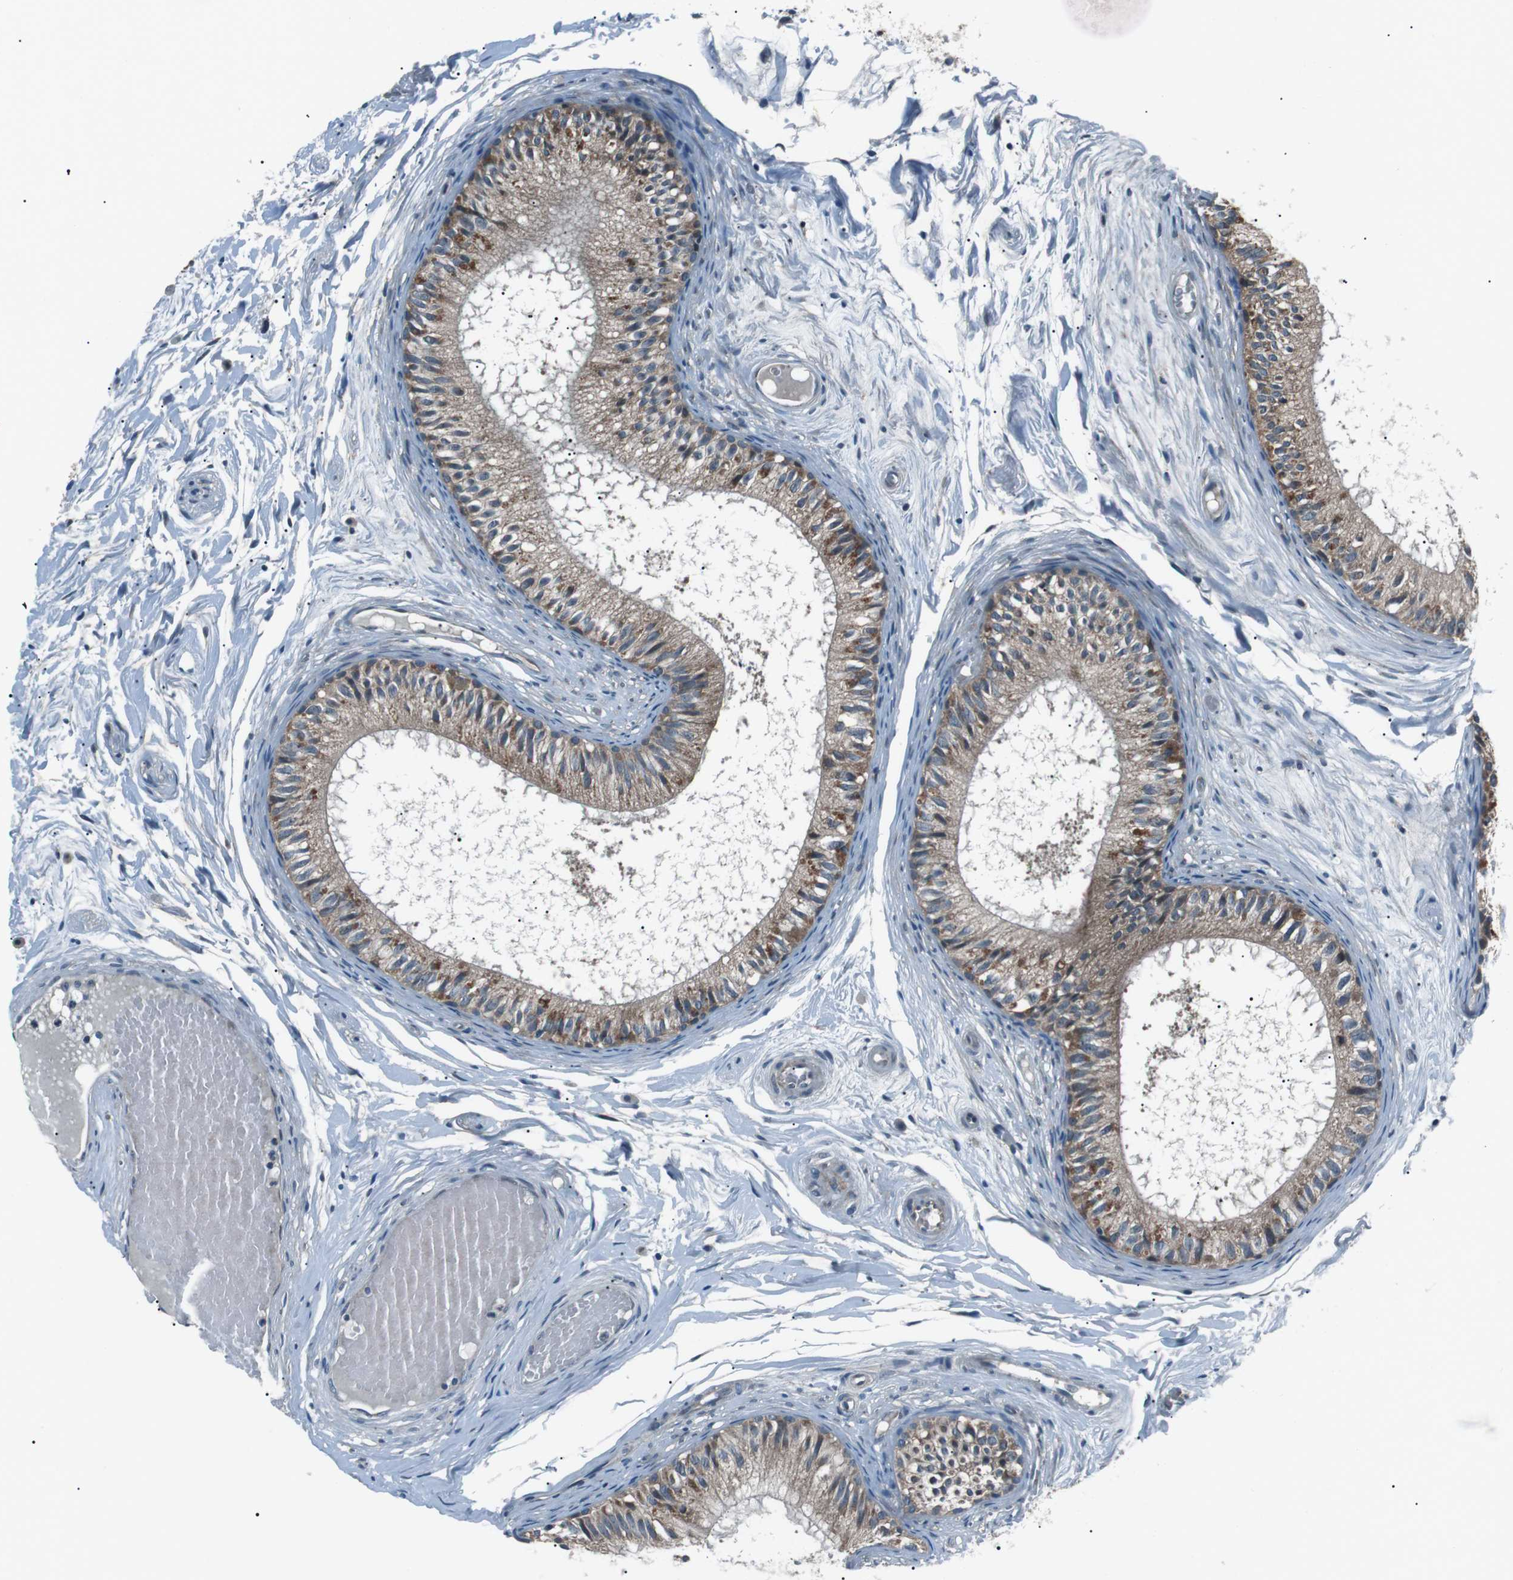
{"staining": {"intensity": "moderate", "quantity": ">75%", "location": "cytoplasmic/membranous"}, "tissue": "epididymis", "cell_type": "Glandular cells", "image_type": "normal", "snomed": [{"axis": "morphology", "description": "Normal tissue, NOS"}, {"axis": "topography", "description": "Epididymis"}], "caption": "Brown immunohistochemical staining in normal human epididymis shows moderate cytoplasmic/membranous positivity in approximately >75% of glandular cells.", "gene": "LRIG2", "patient": {"sex": "male", "age": 46}}